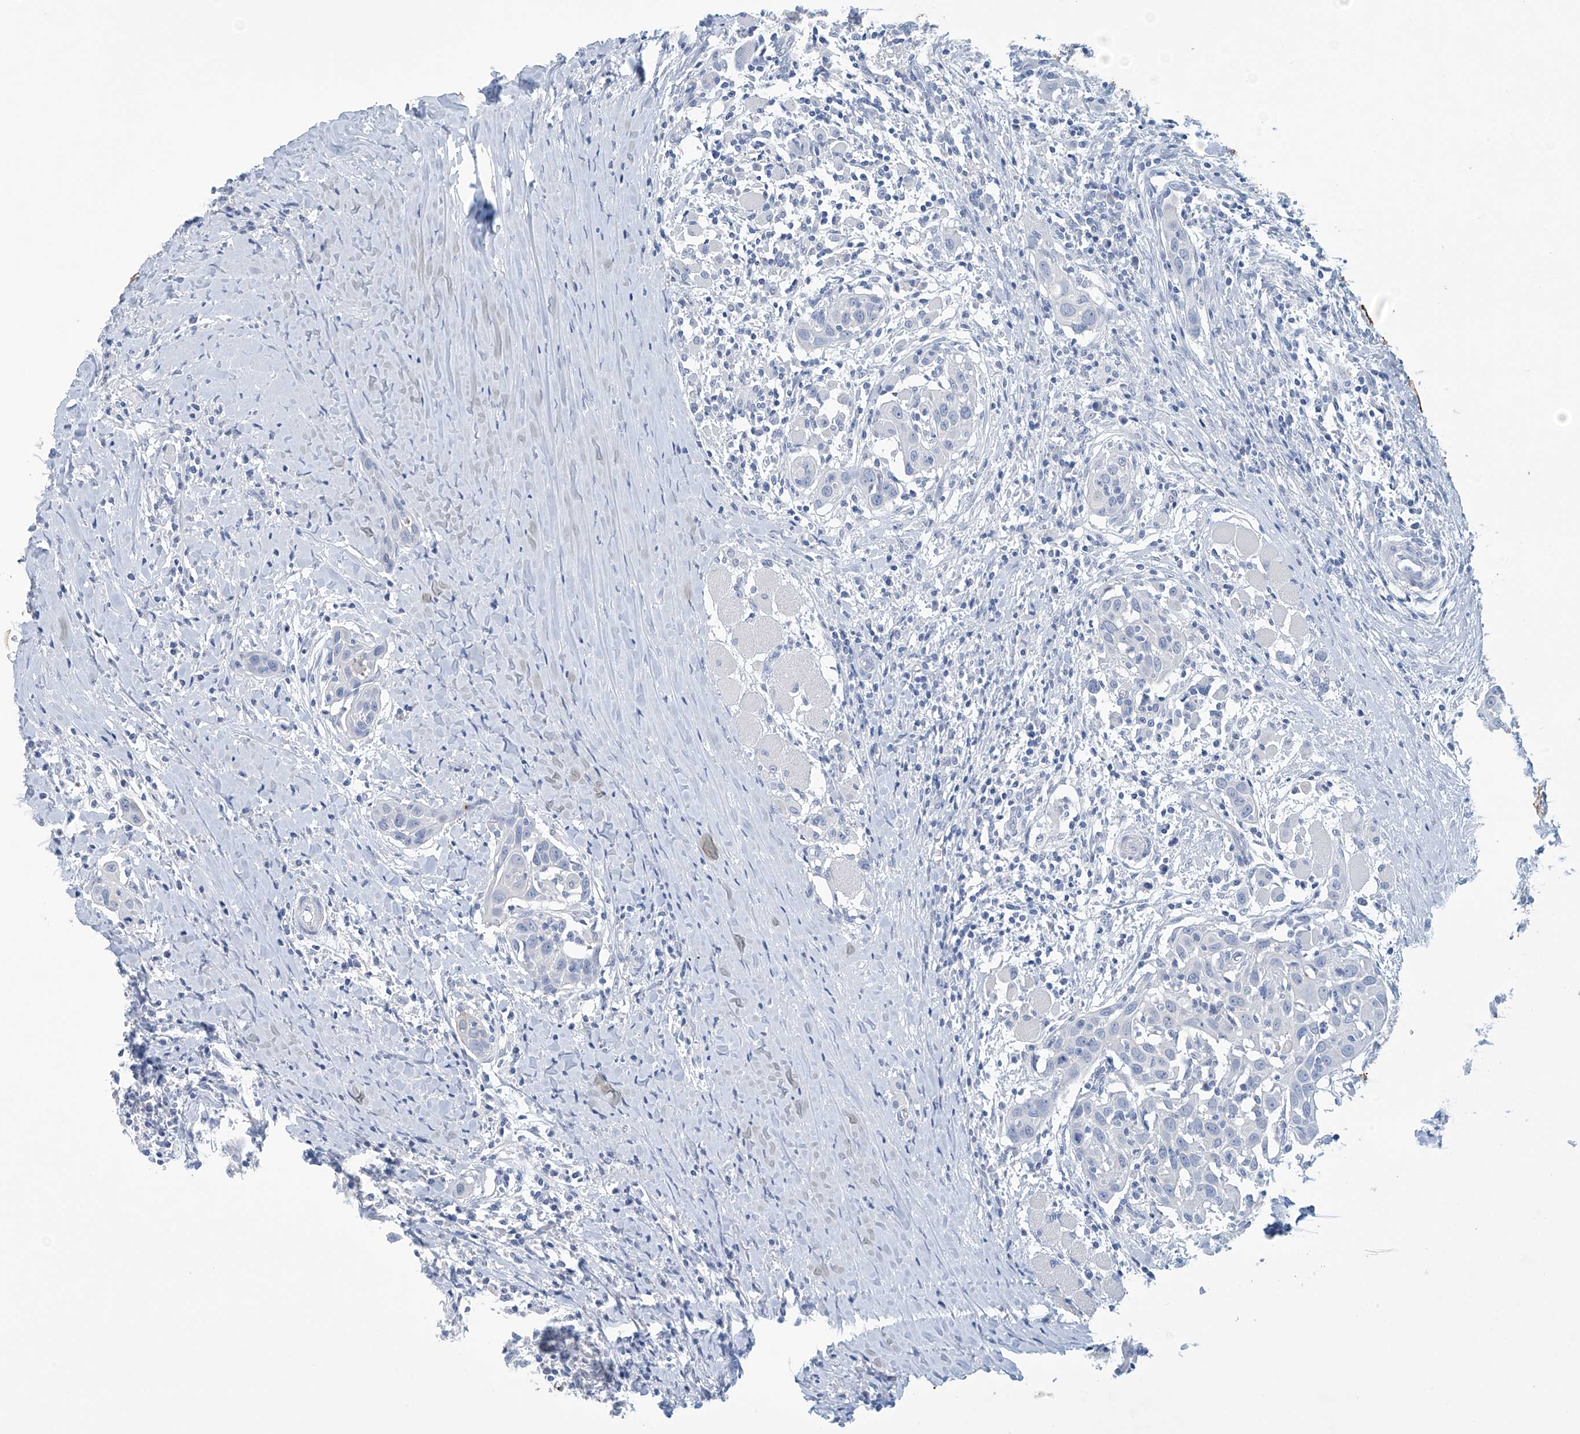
{"staining": {"intensity": "negative", "quantity": "none", "location": "none"}, "tissue": "head and neck cancer", "cell_type": "Tumor cells", "image_type": "cancer", "snomed": [{"axis": "morphology", "description": "Squamous cell carcinoma, NOS"}, {"axis": "topography", "description": "Oral tissue"}, {"axis": "topography", "description": "Head-Neck"}], "caption": "Tumor cells show no significant positivity in head and neck cancer (squamous cell carcinoma).", "gene": "DSP", "patient": {"sex": "female", "age": 50}}